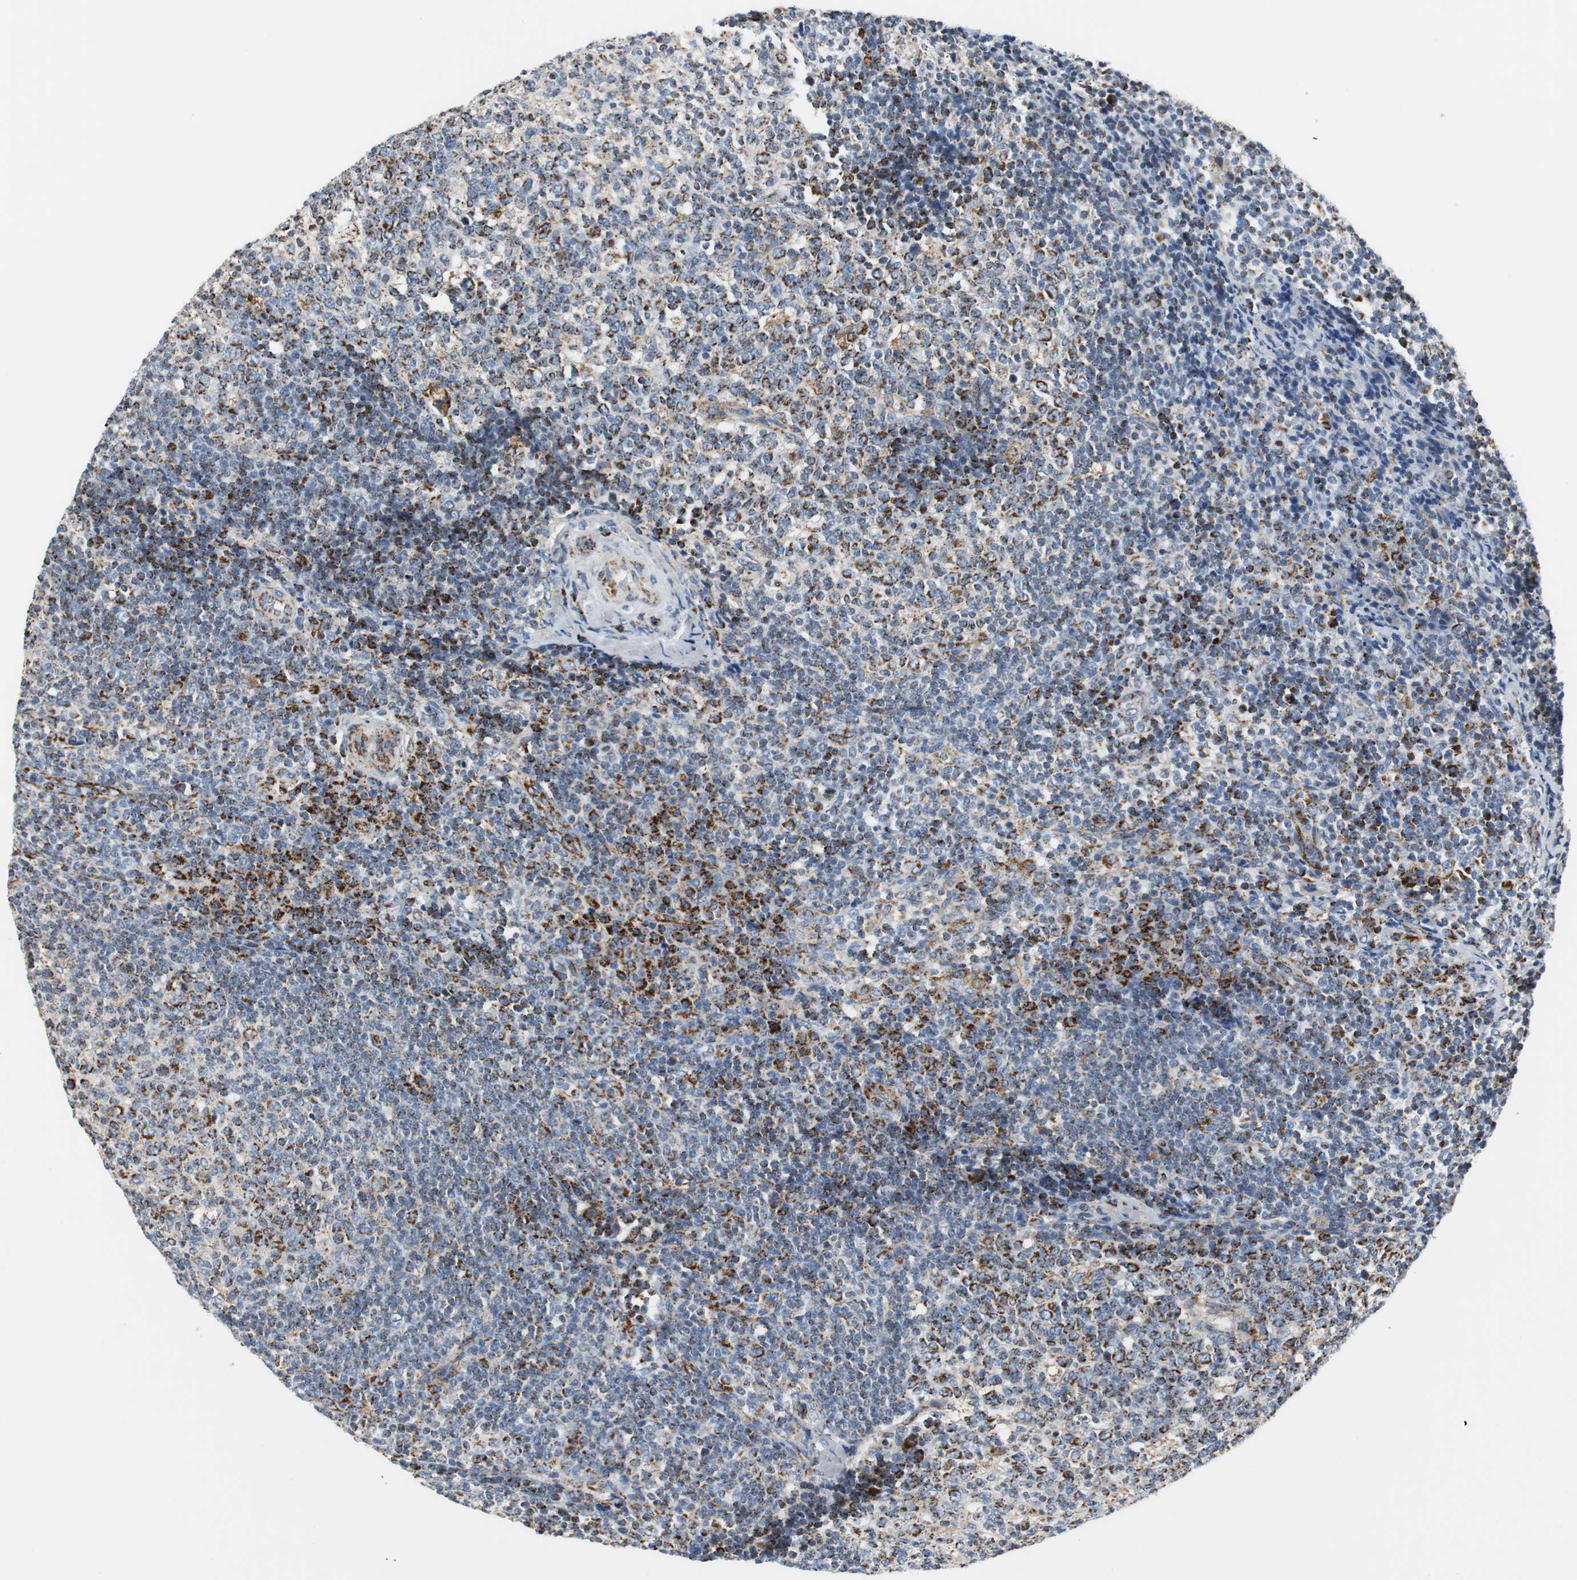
{"staining": {"intensity": "strong", "quantity": ">75%", "location": "cytoplasmic/membranous"}, "tissue": "lymph node", "cell_type": "Germinal center cells", "image_type": "normal", "snomed": [{"axis": "morphology", "description": "Normal tissue, NOS"}, {"axis": "morphology", "description": "Inflammation, NOS"}, {"axis": "topography", "description": "Lymph node"}], "caption": "Human lymph node stained for a protein (brown) exhibits strong cytoplasmic/membranous positive positivity in approximately >75% of germinal center cells.", "gene": "C1QTNF7", "patient": {"sex": "male", "age": 55}}